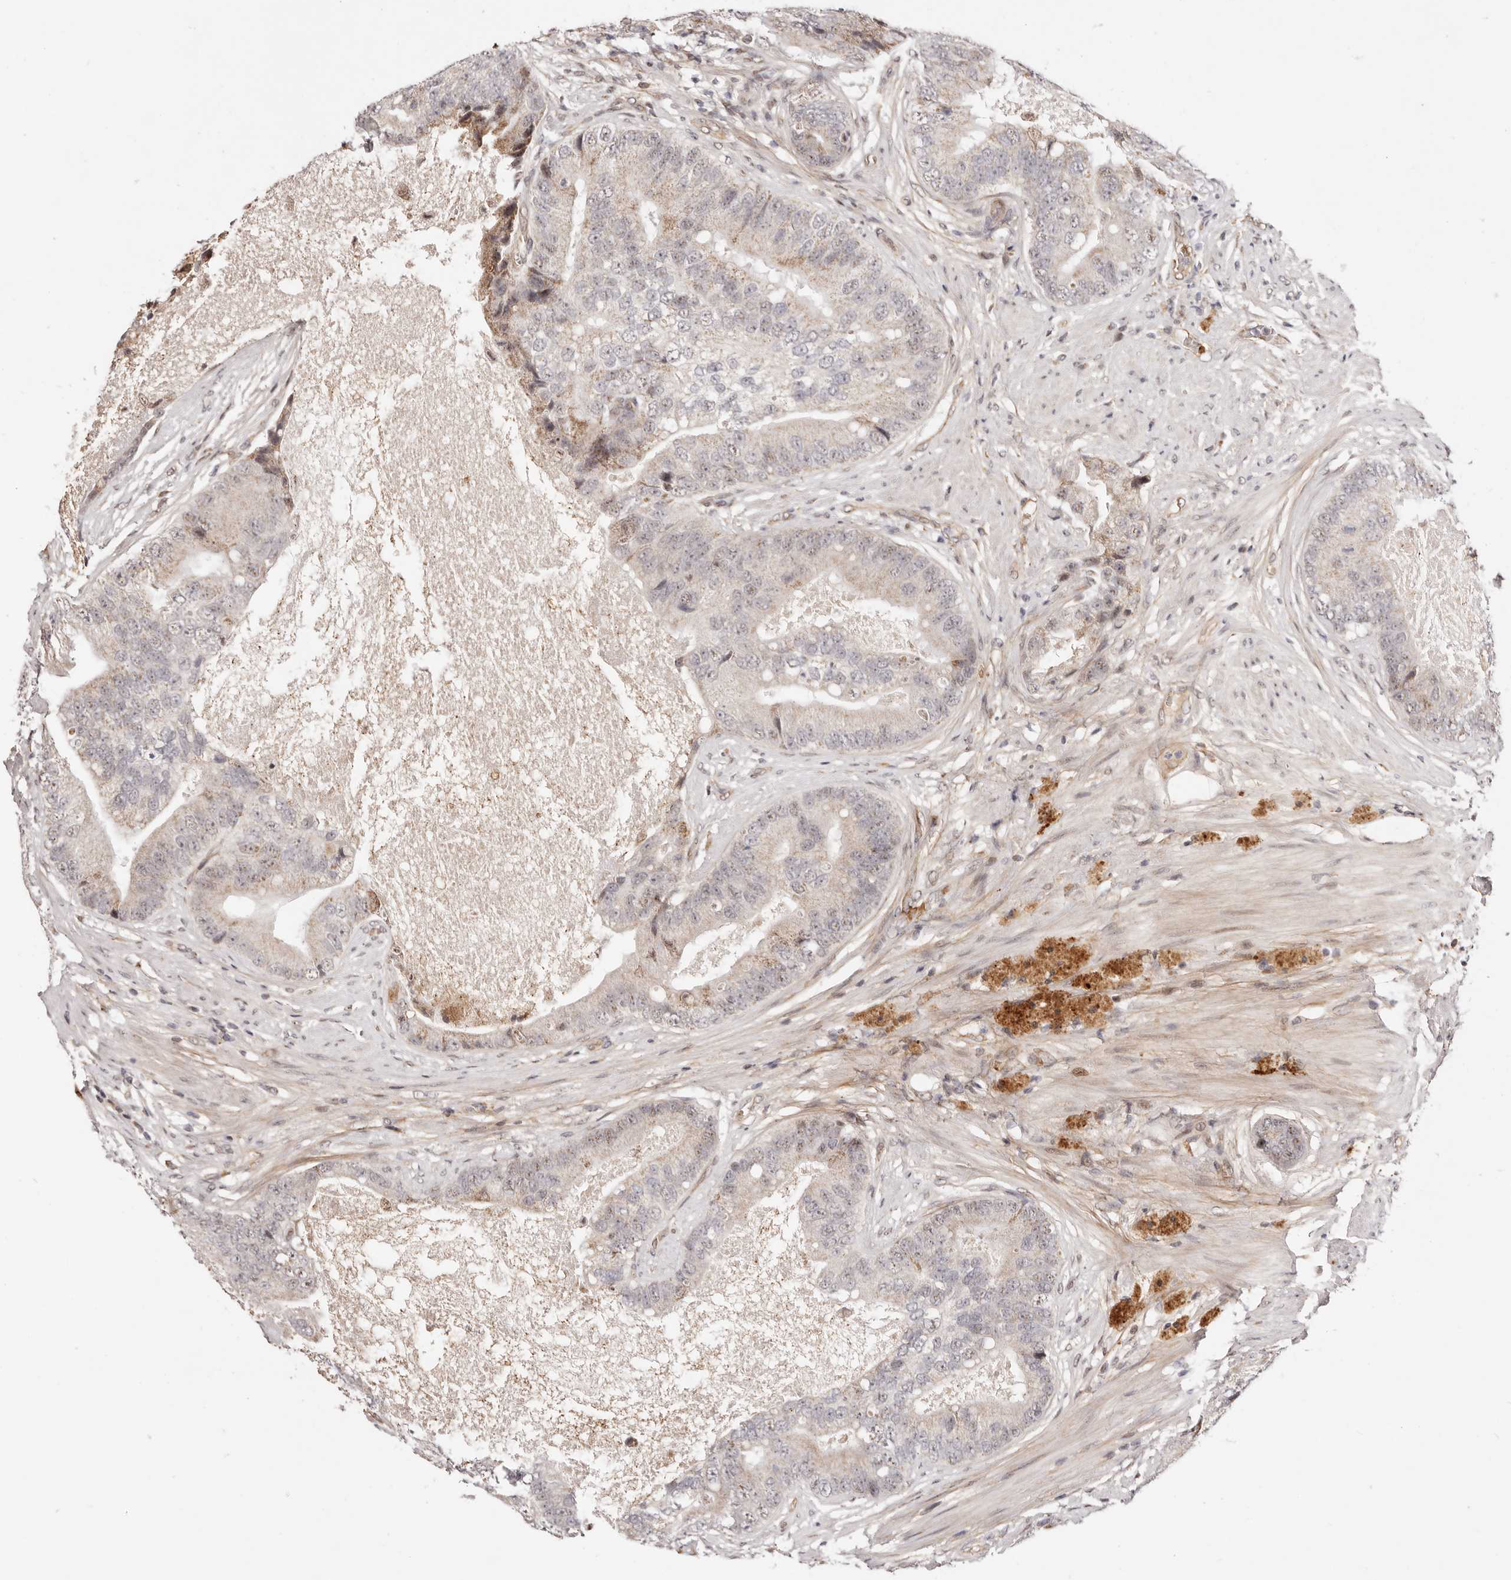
{"staining": {"intensity": "weak", "quantity": "25%-75%", "location": "cytoplasmic/membranous,nuclear"}, "tissue": "prostate cancer", "cell_type": "Tumor cells", "image_type": "cancer", "snomed": [{"axis": "morphology", "description": "Adenocarcinoma, High grade"}, {"axis": "topography", "description": "Prostate"}], "caption": "Prostate high-grade adenocarcinoma stained with a protein marker shows weak staining in tumor cells.", "gene": "WRN", "patient": {"sex": "male", "age": 70}}